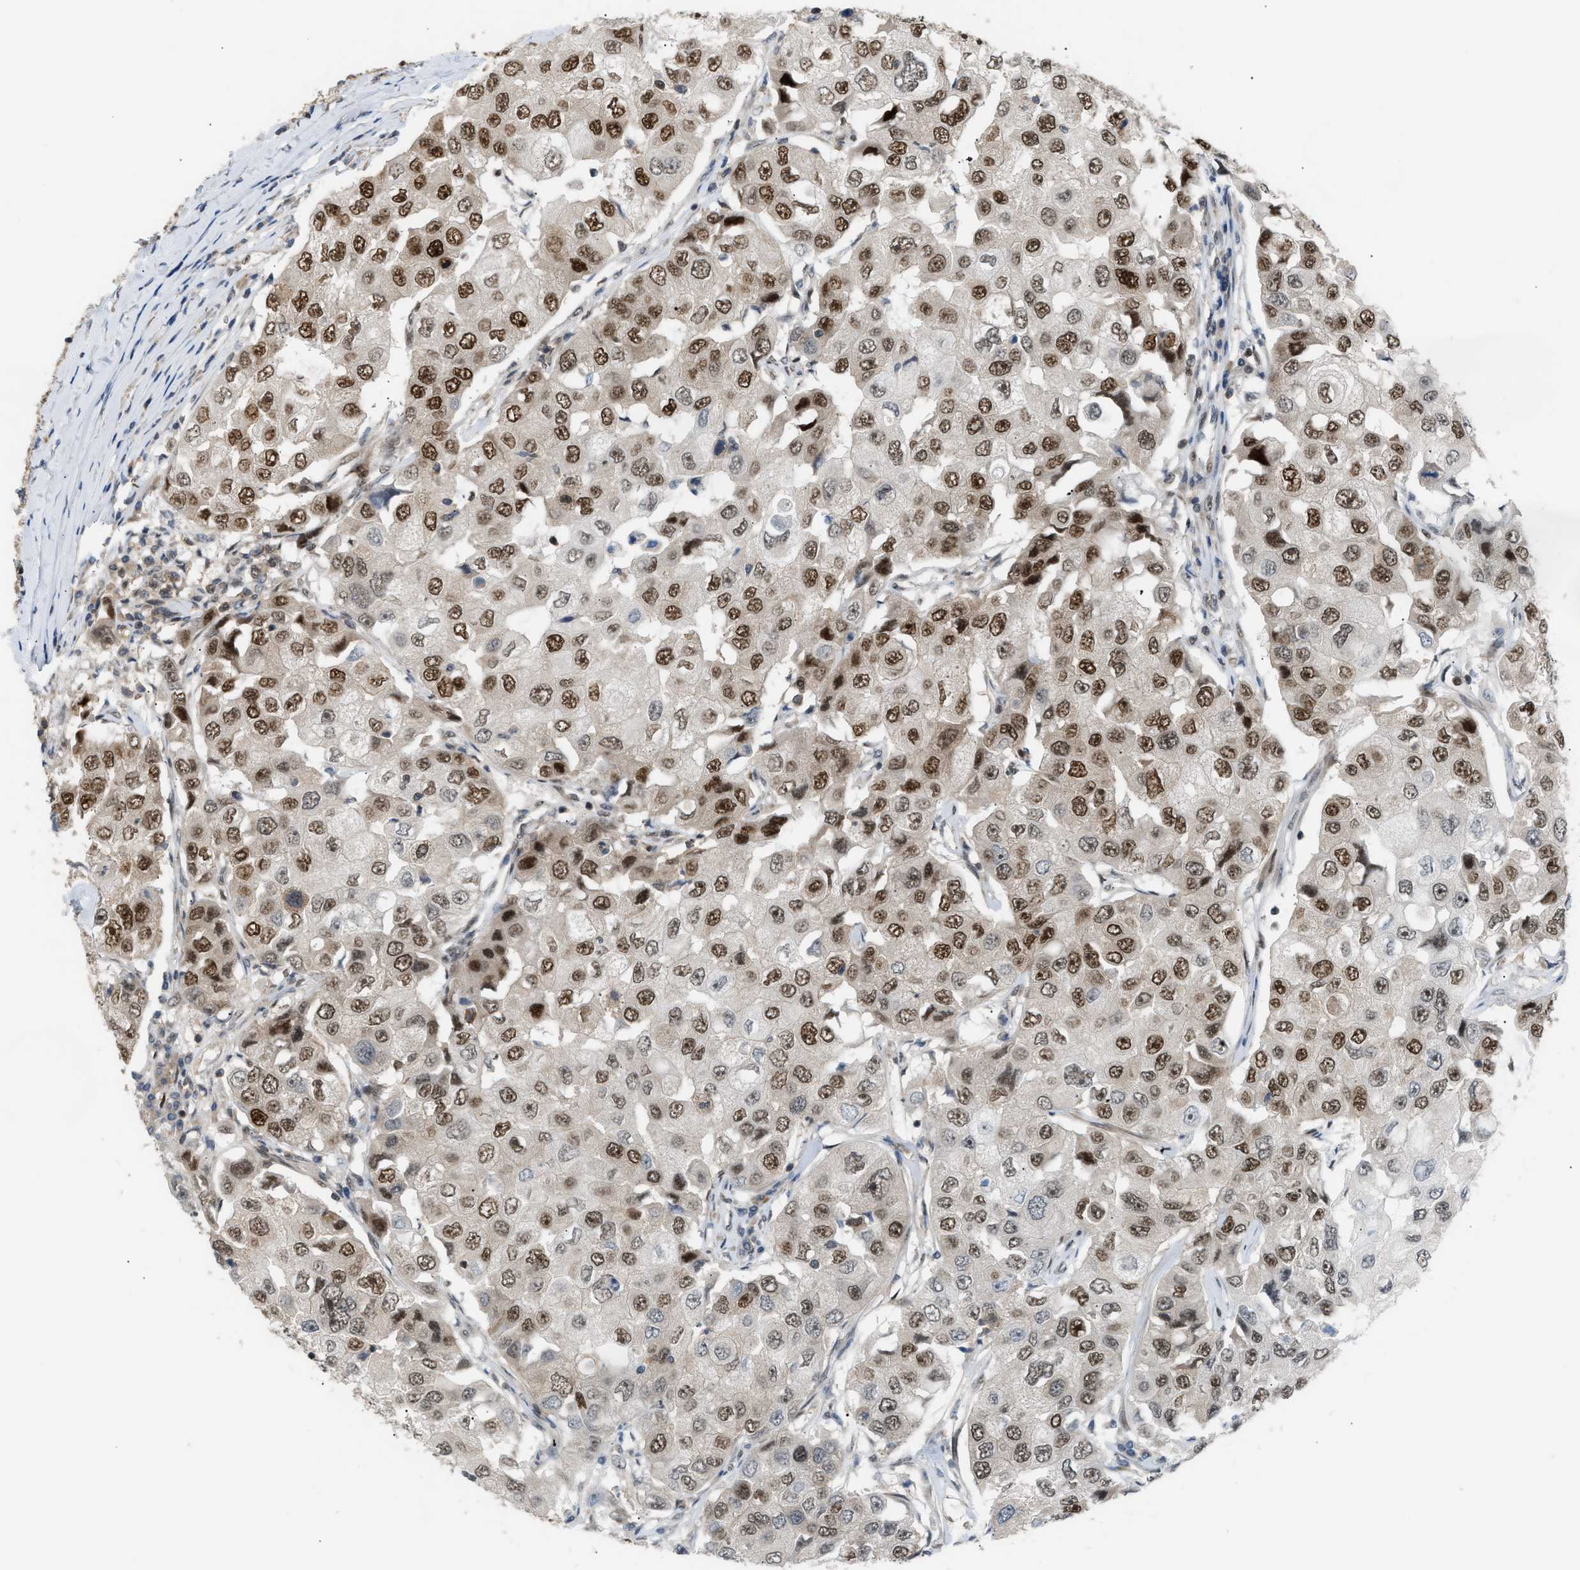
{"staining": {"intensity": "moderate", "quantity": ">75%", "location": "nuclear"}, "tissue": "breast cancer", "cell_type": "Tumor cells", "image_type": "cancer", "snomed": [{"axis": "morphology", "description": "Duct carcinoma"}, {"axis": "topography", "description": "Breast"}], "caption": "Tumor cells show medium levels of moderate nuclear staining in approximately >75% of cells in intraductal carcinoma (breast). The staining was performed using DAB (3,3'-diaminobenzidine), with brown indicating positive protein expression. Nuclei are stained blue with hematoxylin.", "gene": "SSBP2", "patient": {"sex": "female", "age": 27}}